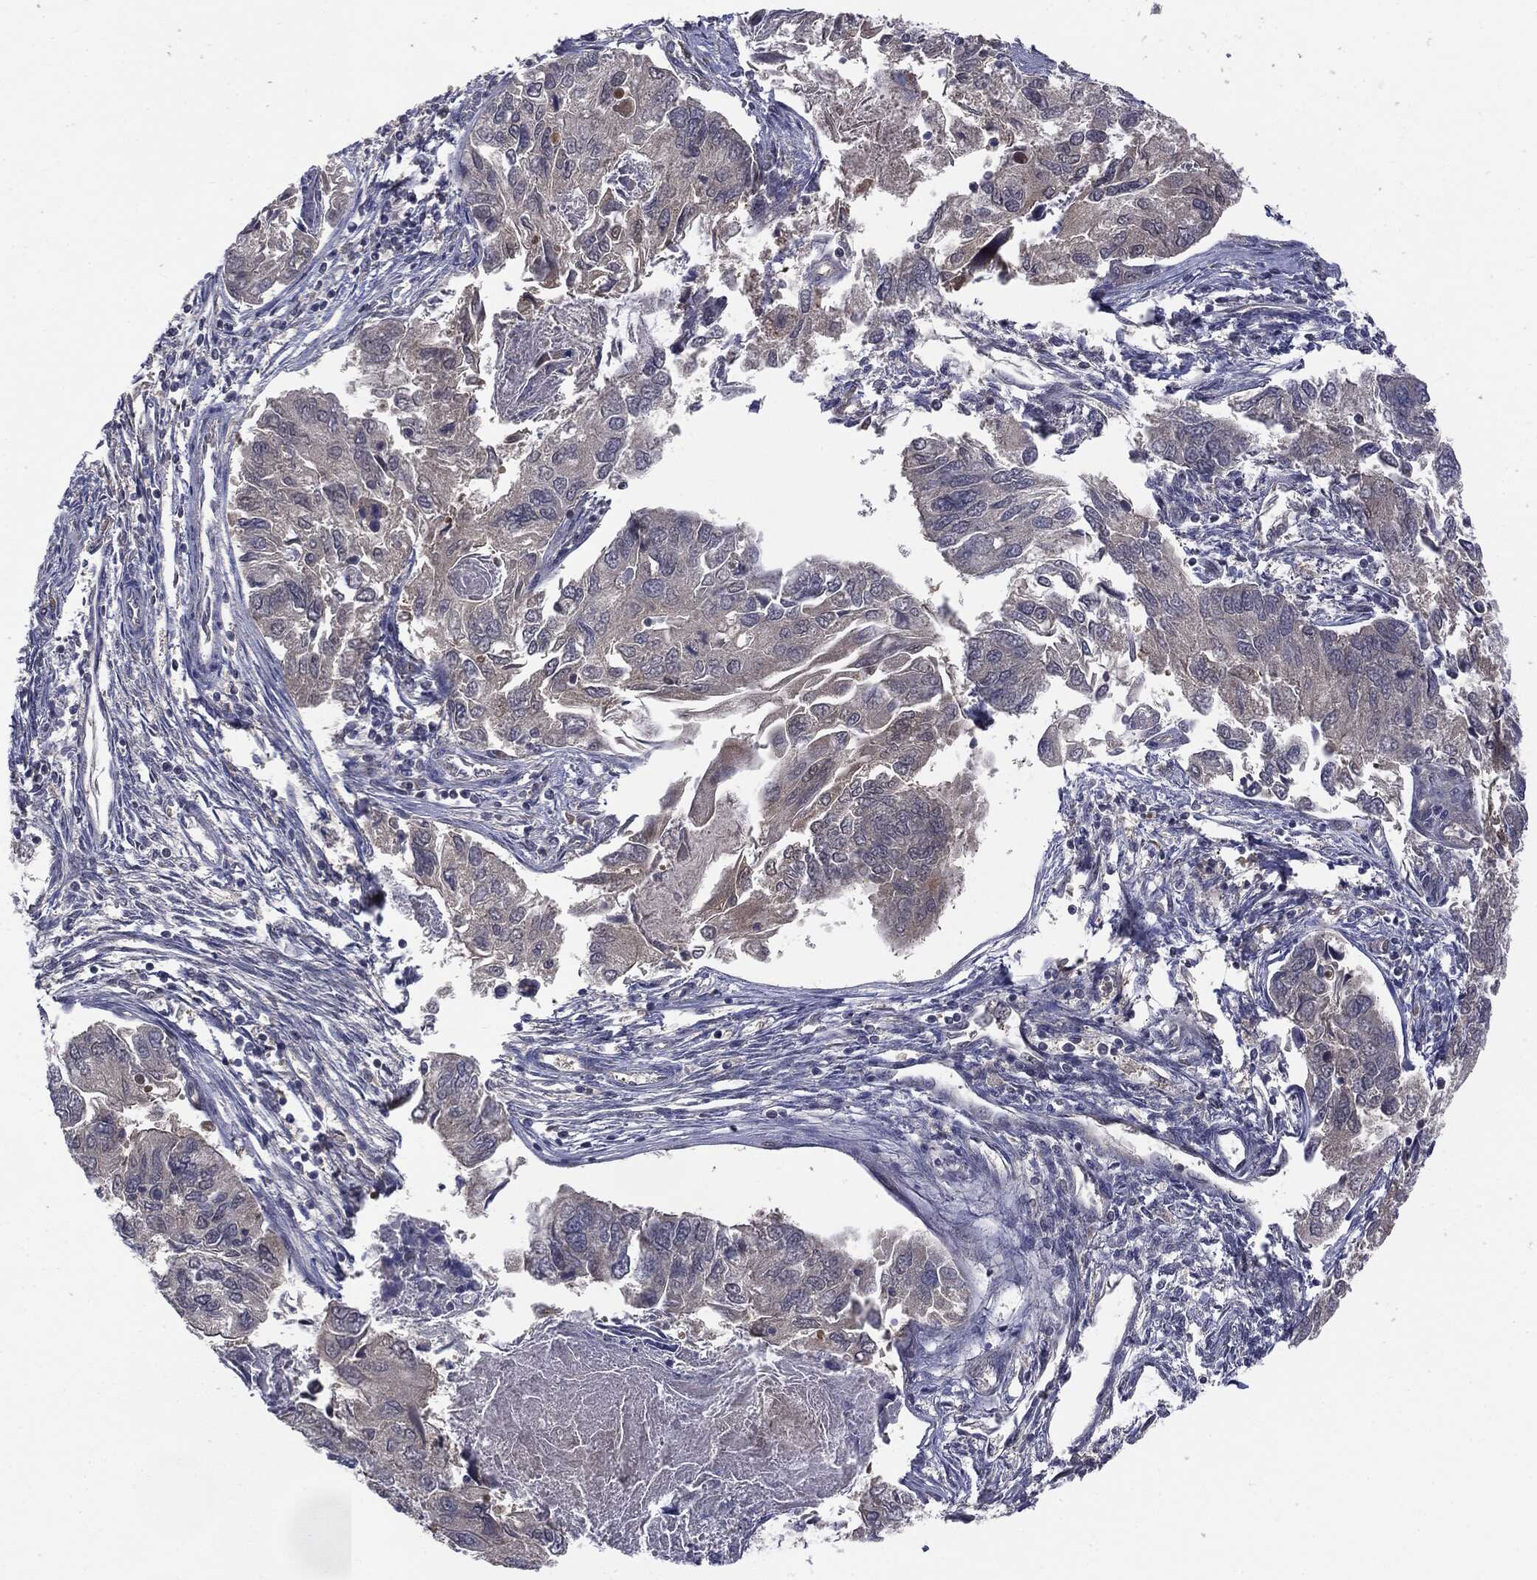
{"staining": {"intensity": "negative", "quantity": "none", "location": "none"}, "tissue": "endometrial cancer", "cell_type": "Tumor cells", "image_type": "cancer", "snomed": [{"axis": "morphology", "description": "Carcinoma, NOS"}, {"axis": "topography", "description": "Uterus"}], "caption": "This micrograph is of endometrial cancer stained with immunohistochemistry (IHC) to label a protein in brown with the nuclei are counter-stained blue. There is no staining in tumor cells.", "gene": "PTPA", "patient": {"sex": "female", "age": 76}}